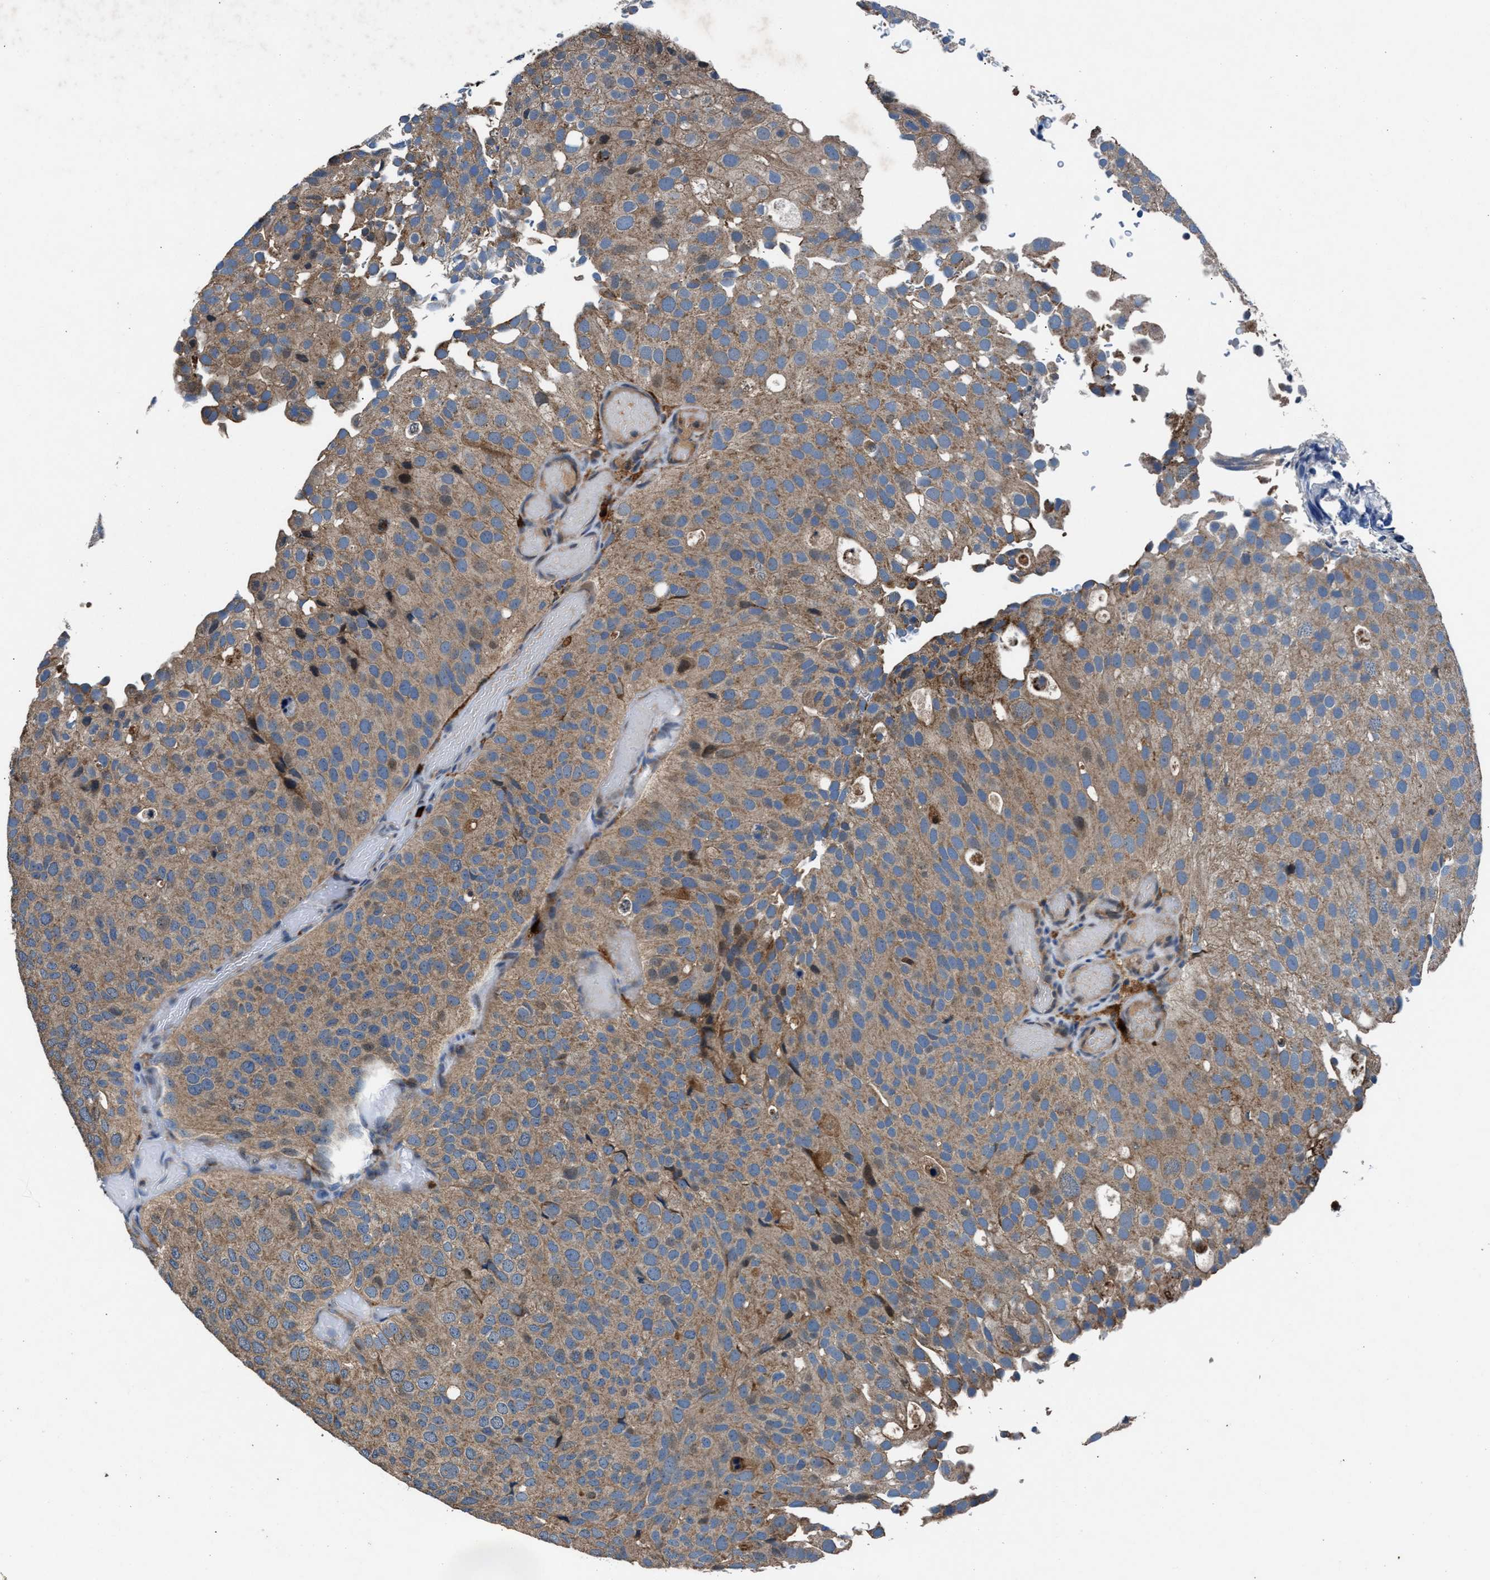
{"staining": {"intensity": "moderate", "quantity": ">75%", "location": "cytoplasmic/membranous"}, "tissue": "urothelial cancer", "cell_type": "Tumor cells", "image_type": "cancer", "snomed": [{"axis": "morphology", "description": "Urothelial carcinoma, Low grade"}, {"axis": "topography", "description": "Urinary bladder"}], "caption": "Immunohistochemical staining of urothelial carcinoma (low-grade) shows medium levels of moderate cytoplasmic/membranous protein expression in about >75% of tumor cells.", "gene": "FAM221A", "patient": {"sex": "male", "age": 78}}